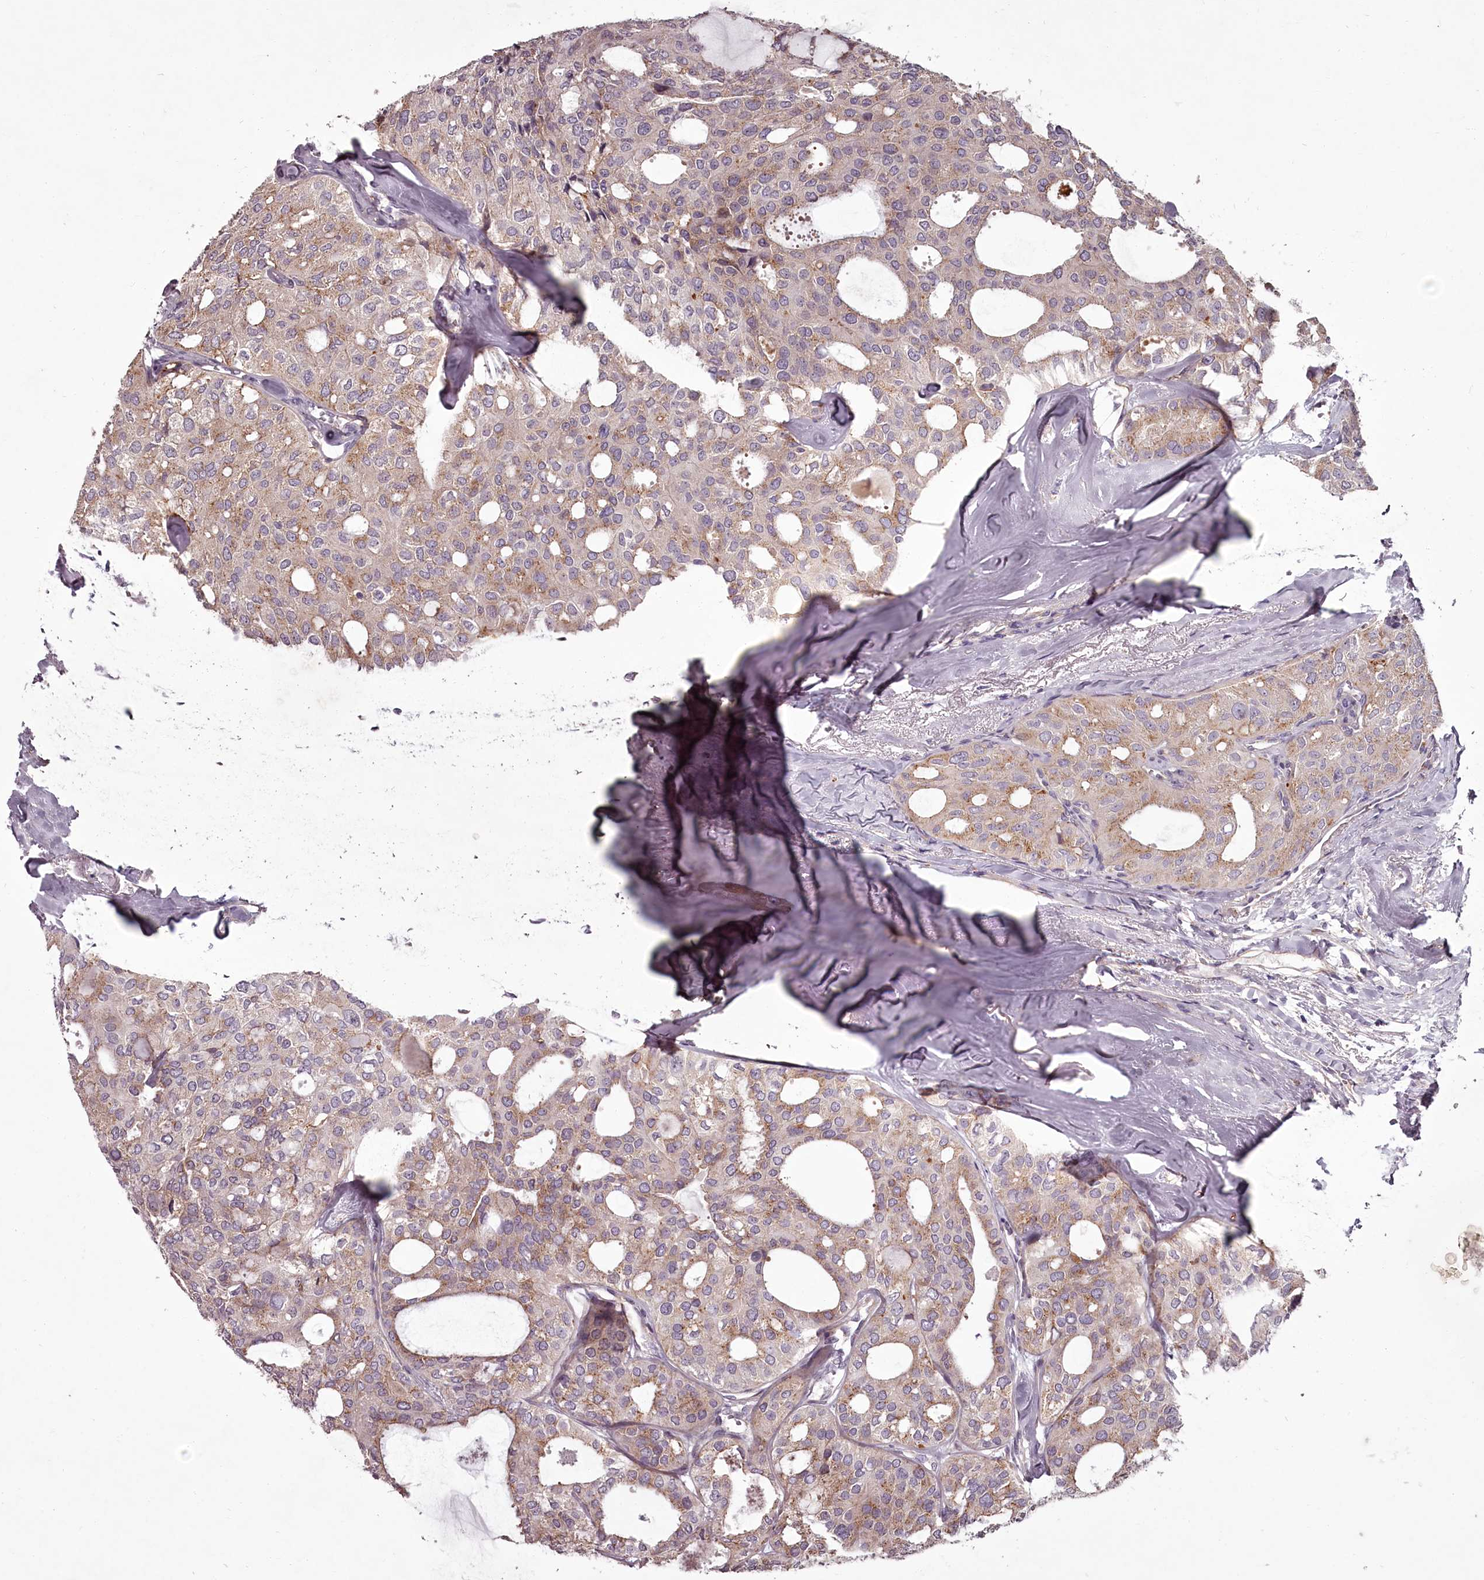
{"staining": {"intensity": "moderate", "quantity": "25%-75%", "location": "cytoplasmic/membranous"}, "tissue": "thyroid cancer", "cell_type": "Tumor cells", "image_type": "cancer", "snomed": [{"axis": "morphology", "description": "Follicular adenoma carcinoma, NOS"}, {"axis": "topography", "description": "Thyroid gland"}], "caption": "This histopathology image exhibits immunohistochemistry (IHC) staining of thyroid cancer (follicular adenoma carcinoma), with medium moderate cytoplasmic/membranous positivity in approximately 25%-75% of tumor cells.", "gene": "STX6", "patient": {"sex": "male", "age": 75}}